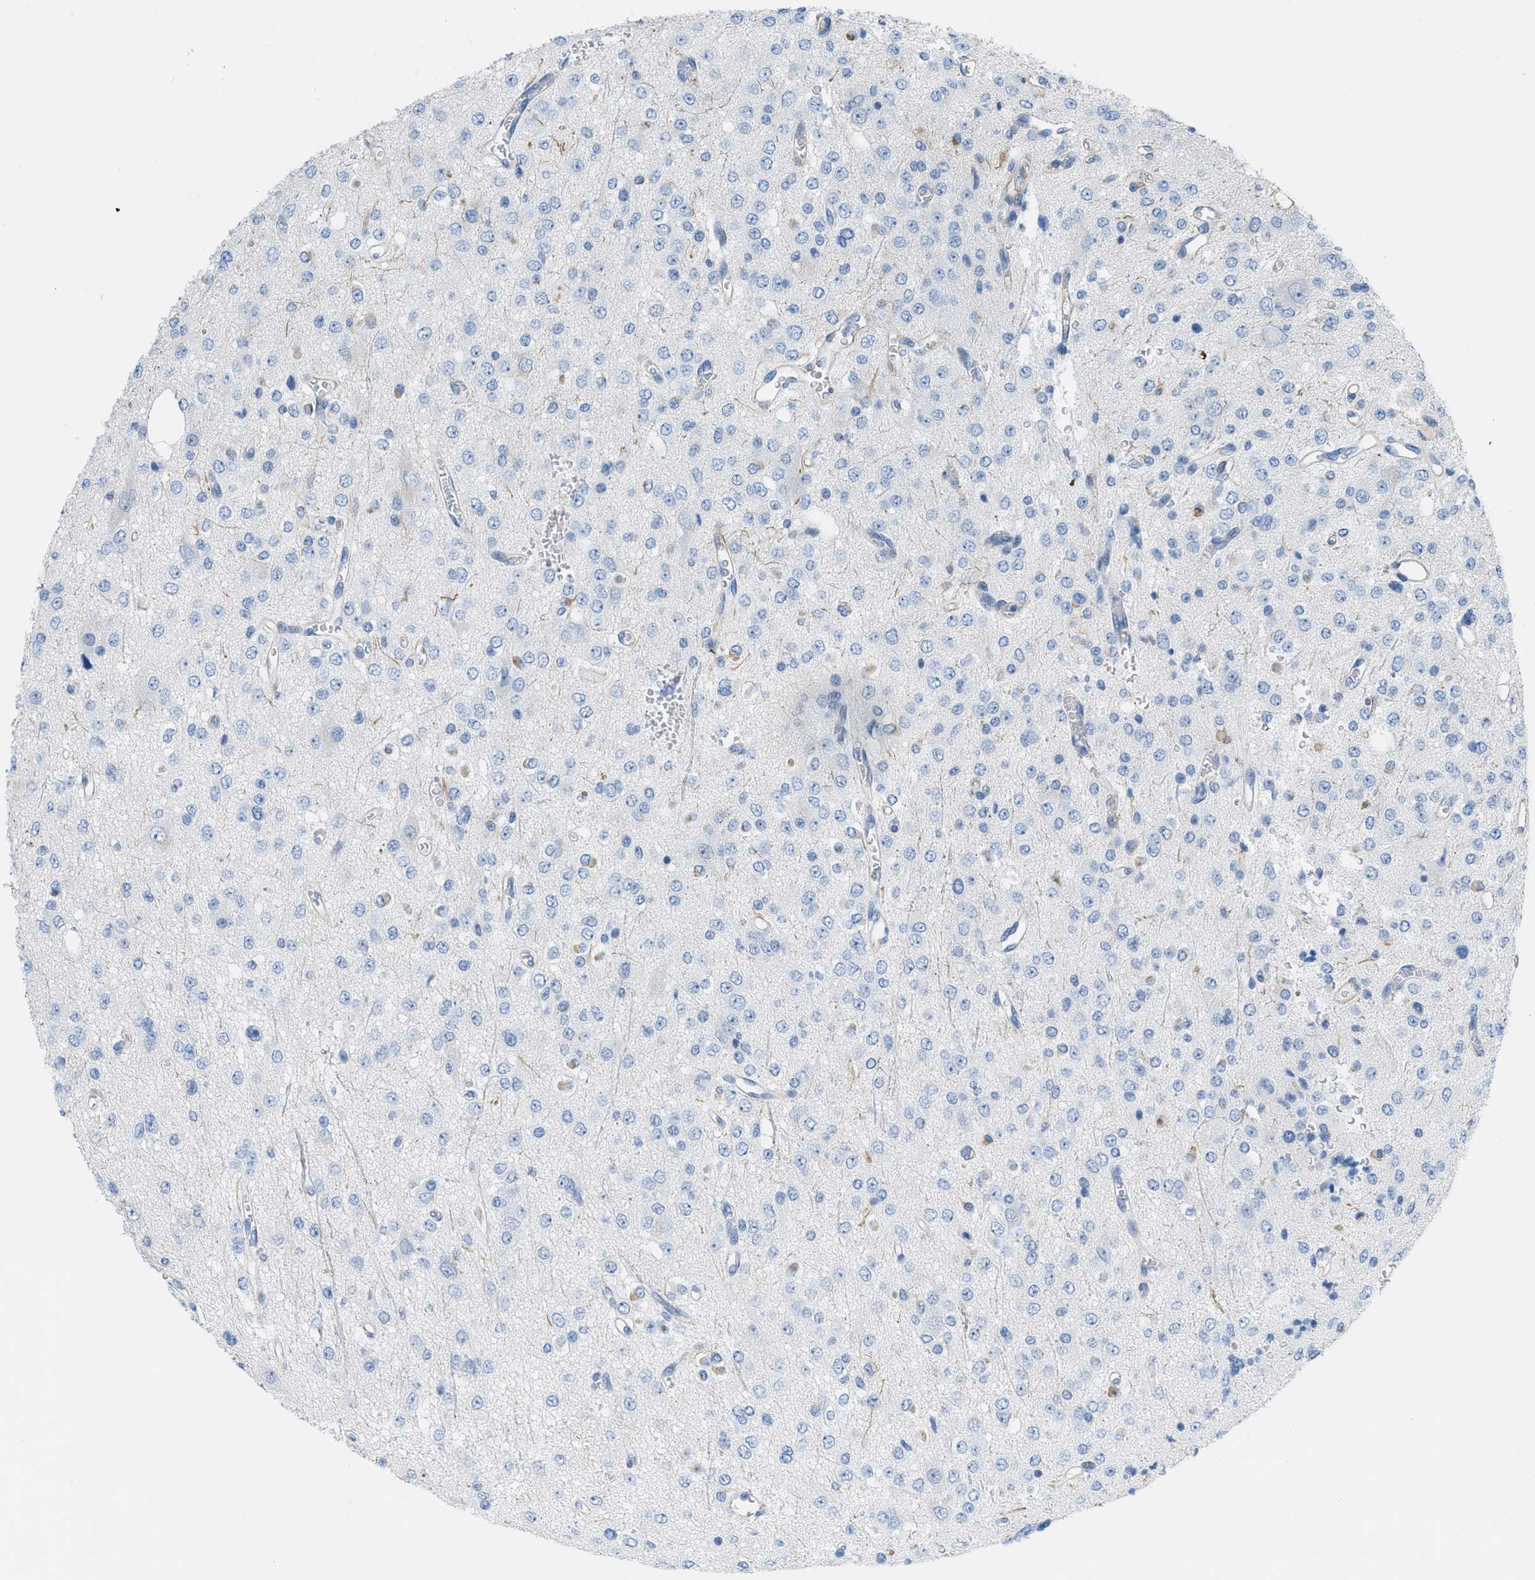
{"staining": {"intensity": "negative", "quantity": "none", "location": "none"}, "tissue": "glioma", "cell_type": "Tumor cells", "image_type": "cancer", "snomed": [{"axis": "morphology", "description": "Glioma, malignant, Low grade"}, {"axis": "topography", "description": "Brain"}], "caption": "Tumor cells are negative for brown protein staining in glioma.", "gene": "SLC12A1", "patient": {"sex": "male", "age": 38}}